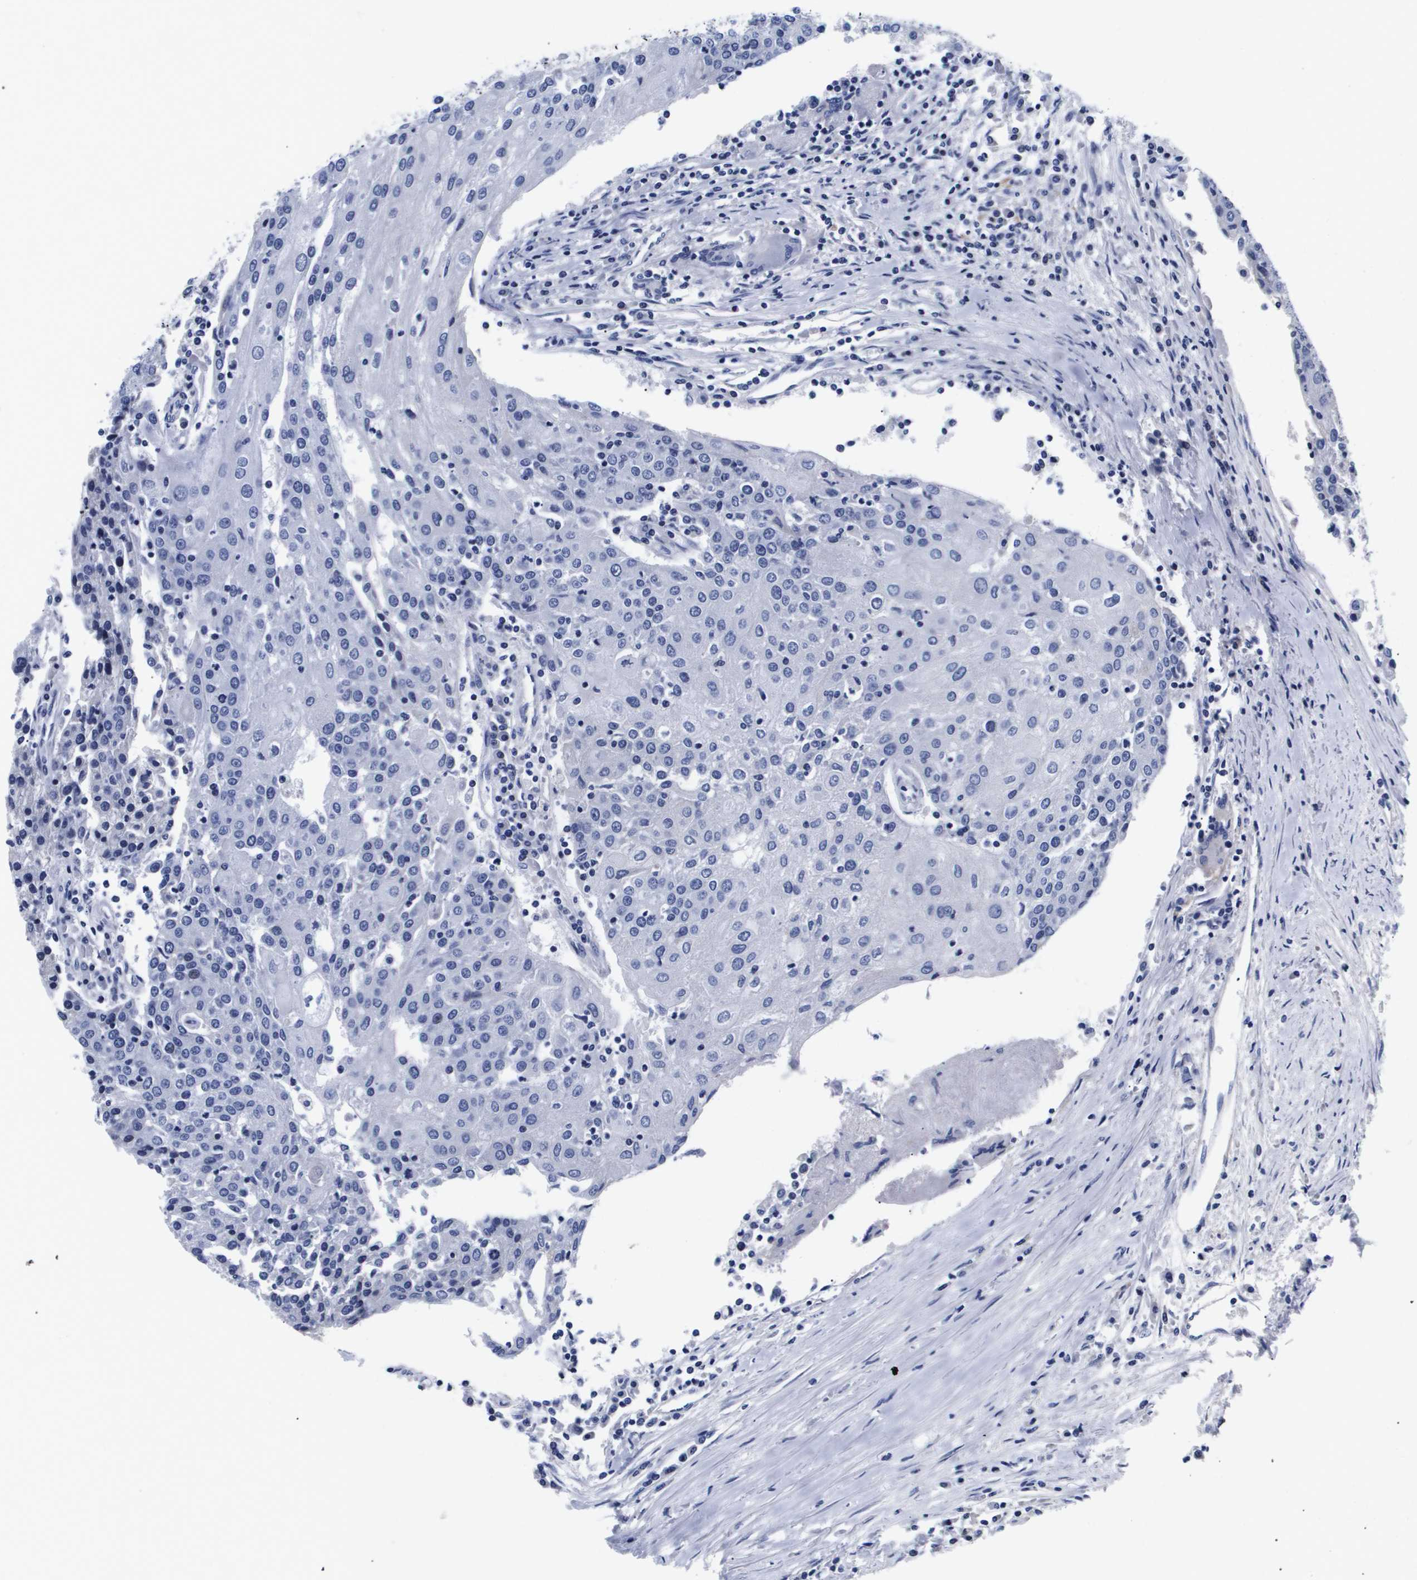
{"staining": {"intensity": "negative", "quantity": "none", "location": "none"}, "tissue": "urothelial cancer", "cell_type": "Tumor cells", "image_type": "cancer", "snomed": [{"axis": "morphology", "description": "Urothelial carcinoma, High grade"}, {"axis": "topography", "description": "Urinary bladder"}], "caption": "Tumor cells are negative for protein expression in human urothelial carcinoma (high-grade).", "gene": "ATP6V0A4", "patient": {"sex": "female", "age": 85}}